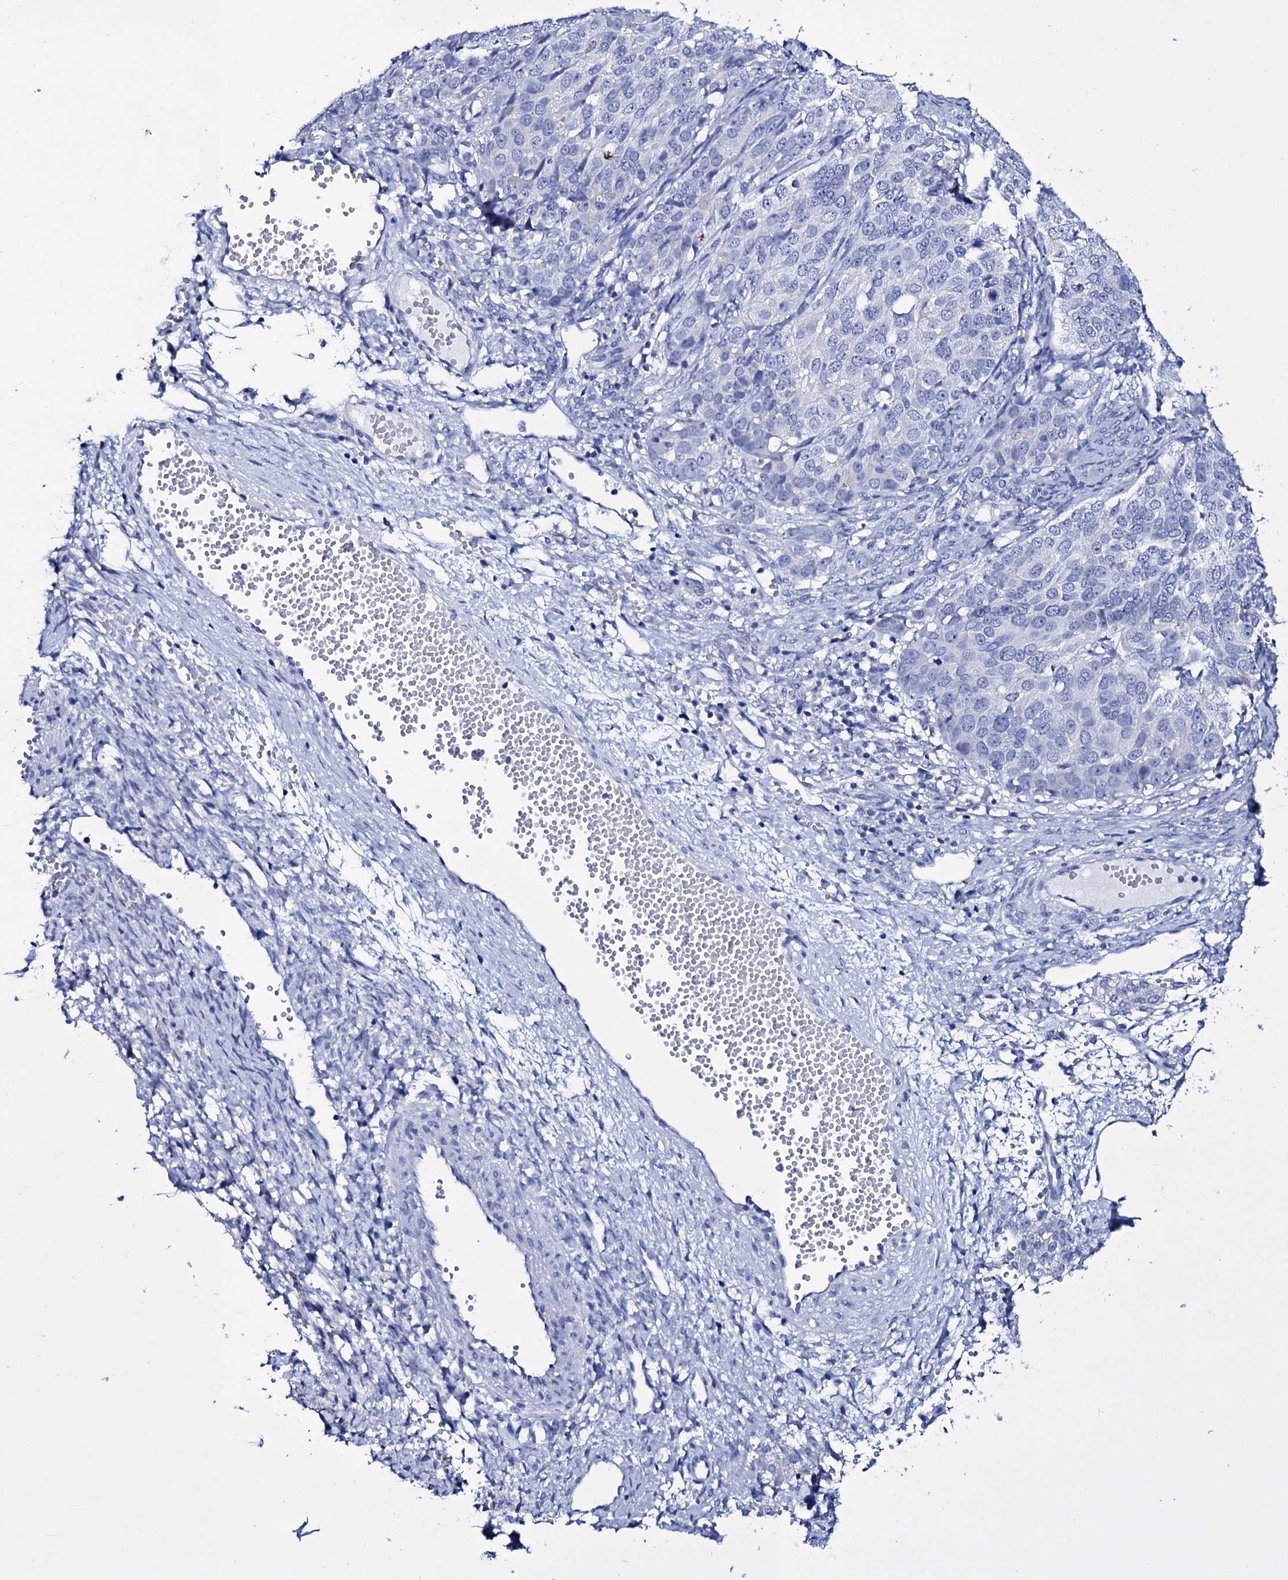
{"staining": {"intensity": "negative", "quantity": "none", "location": "none"}, "tissue": "ovarian cancer", "cell_type": "Tumor cells", "image_type": "cancer", "snomed": [{"axis": "morphology", "description": "Carcinoma, endometroid"}, {"axis": "topography", "description": "Ovary"}], "caption": "Immunohistochemical staining of ovarian cancer reveals no significant expression in tumor cells. Brightfield microscopy of immunohistochemistry (IHC) stained with DAB (brown) and hematoxylin (blue), captured at high magnification.", "gene": "ITPRID2", "patient": {"sex": "female", "age": 51}}